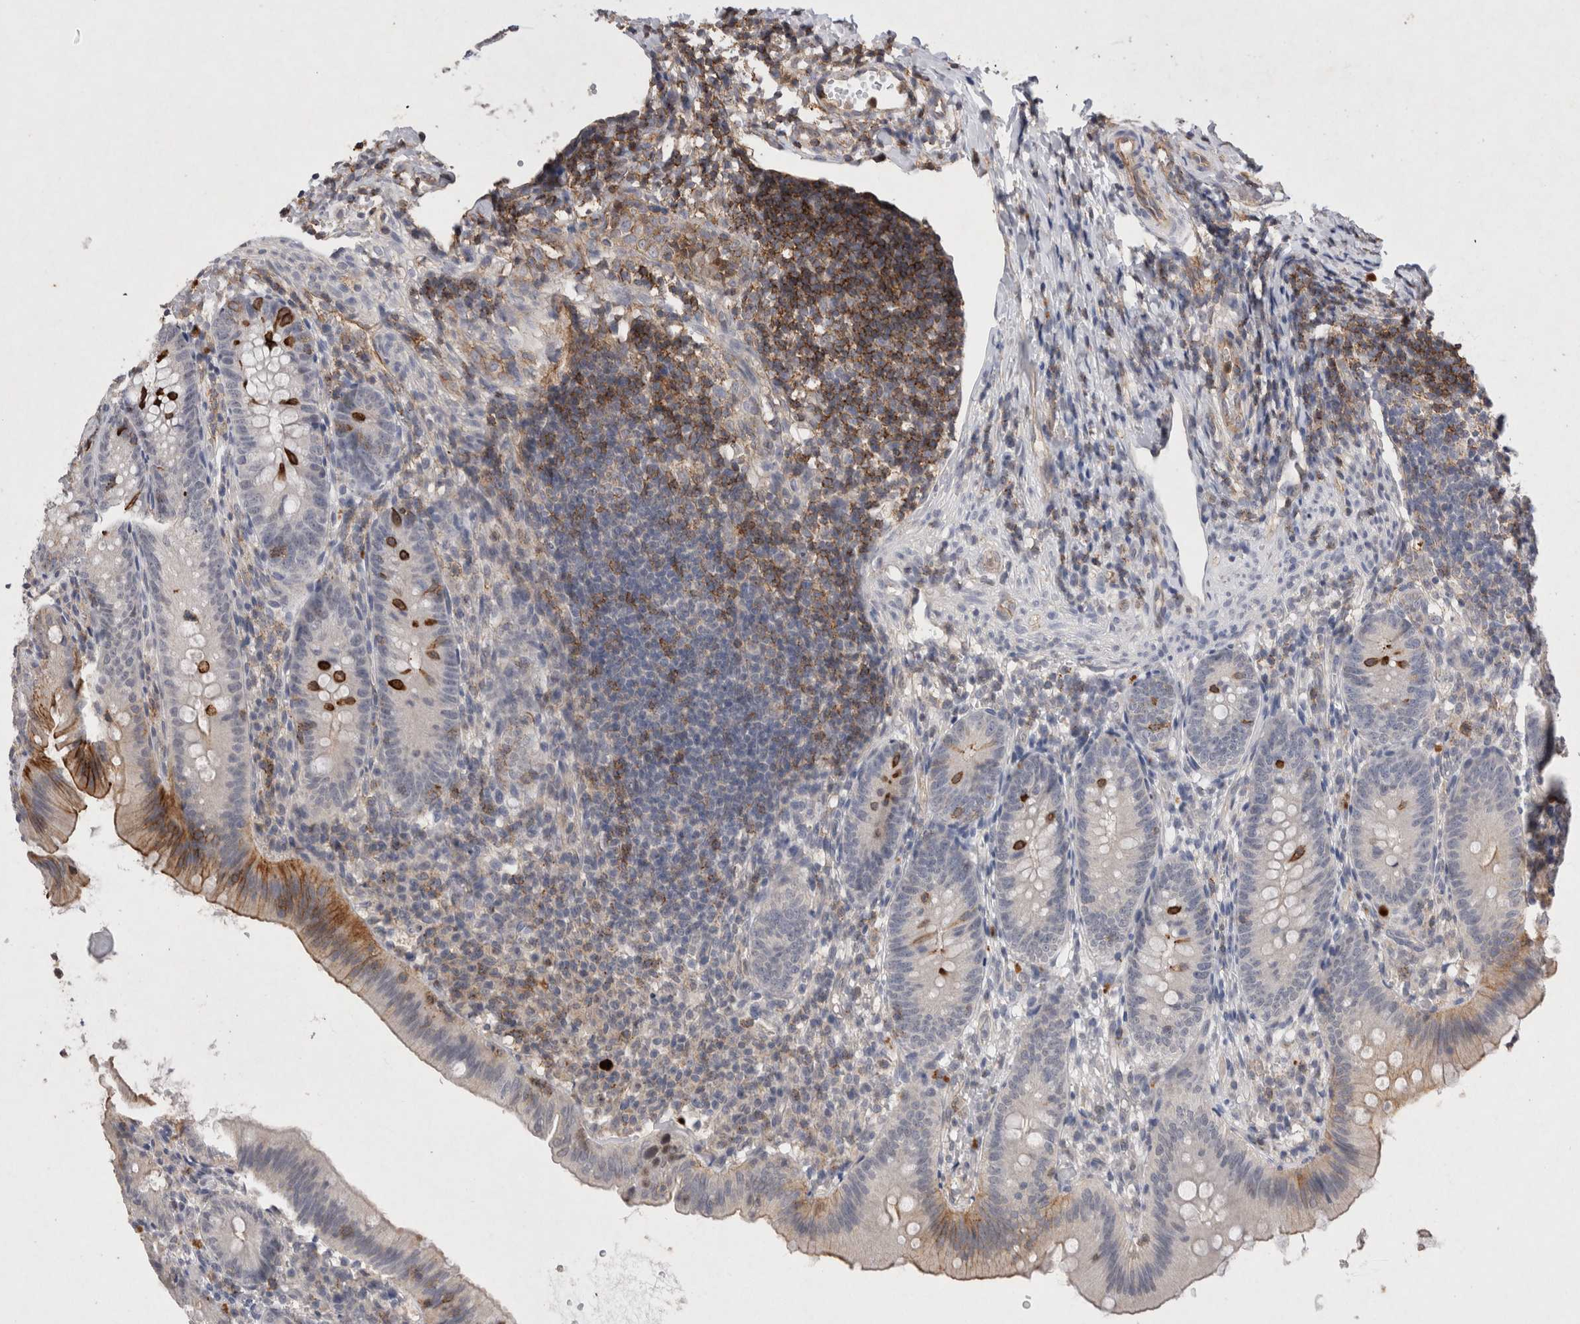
{"staining": {"intensity": "strong", "quantity": "<25%", "location": "cytoplasmic/membranous"}, "tissue": "appendix", "cell_type": "Glandular cells", "image_type": "normal", "snomed": [{"axis": "morphology", "description": "Normal tissue, NOS"}, {"axis": "topography", "description": "Appendix"}], "caption": "Immunohistochemical staining of benign appendix exhibits strong cytoplasmic/membranous protein positivity in approximately <25% of glandular cells.", "gene": "RASSF3", "patient": {"sex": "male", "age": 1}}